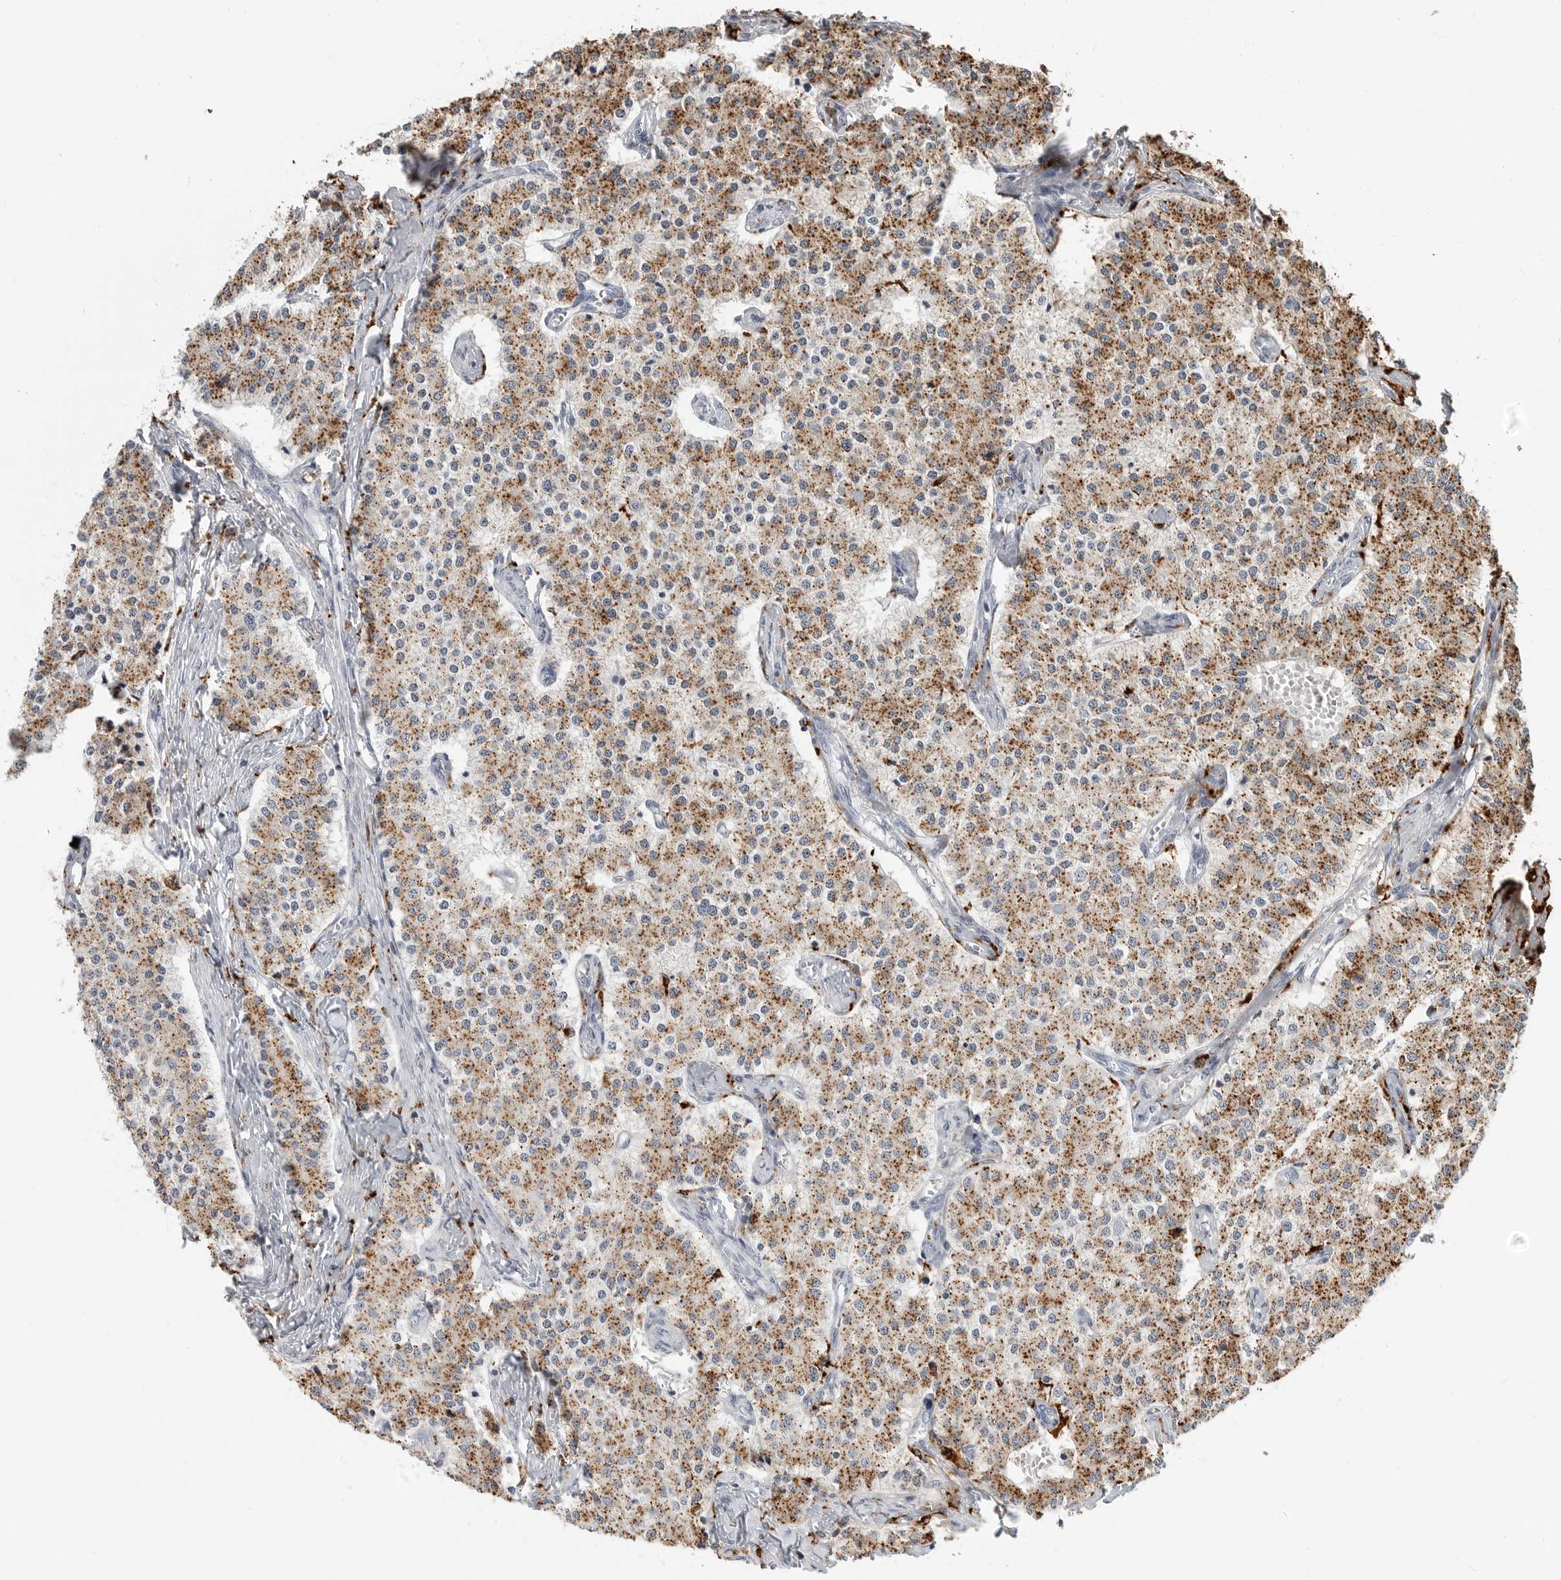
{"staining": {"intensity": "moderate", "quantity": ">75%", "location": "cytoplasmic/membranous"}, "tissue": "carcinoid", "cell_type": "Tumor cells", "image_type": "cancer", "snomed": [{"axis": "morphology", "description": "Carcinoid, malignant, NOS"}, {"axis": "topography", "description": "Colon"}], "caption": "Carcinoid stained with a brown dye exhibits moderate cytoplasmic/membranous positive expression in approximately >75% of tumor cells.", "gene": "IFI30", "patient": {"sex": "female", "age": 52}}